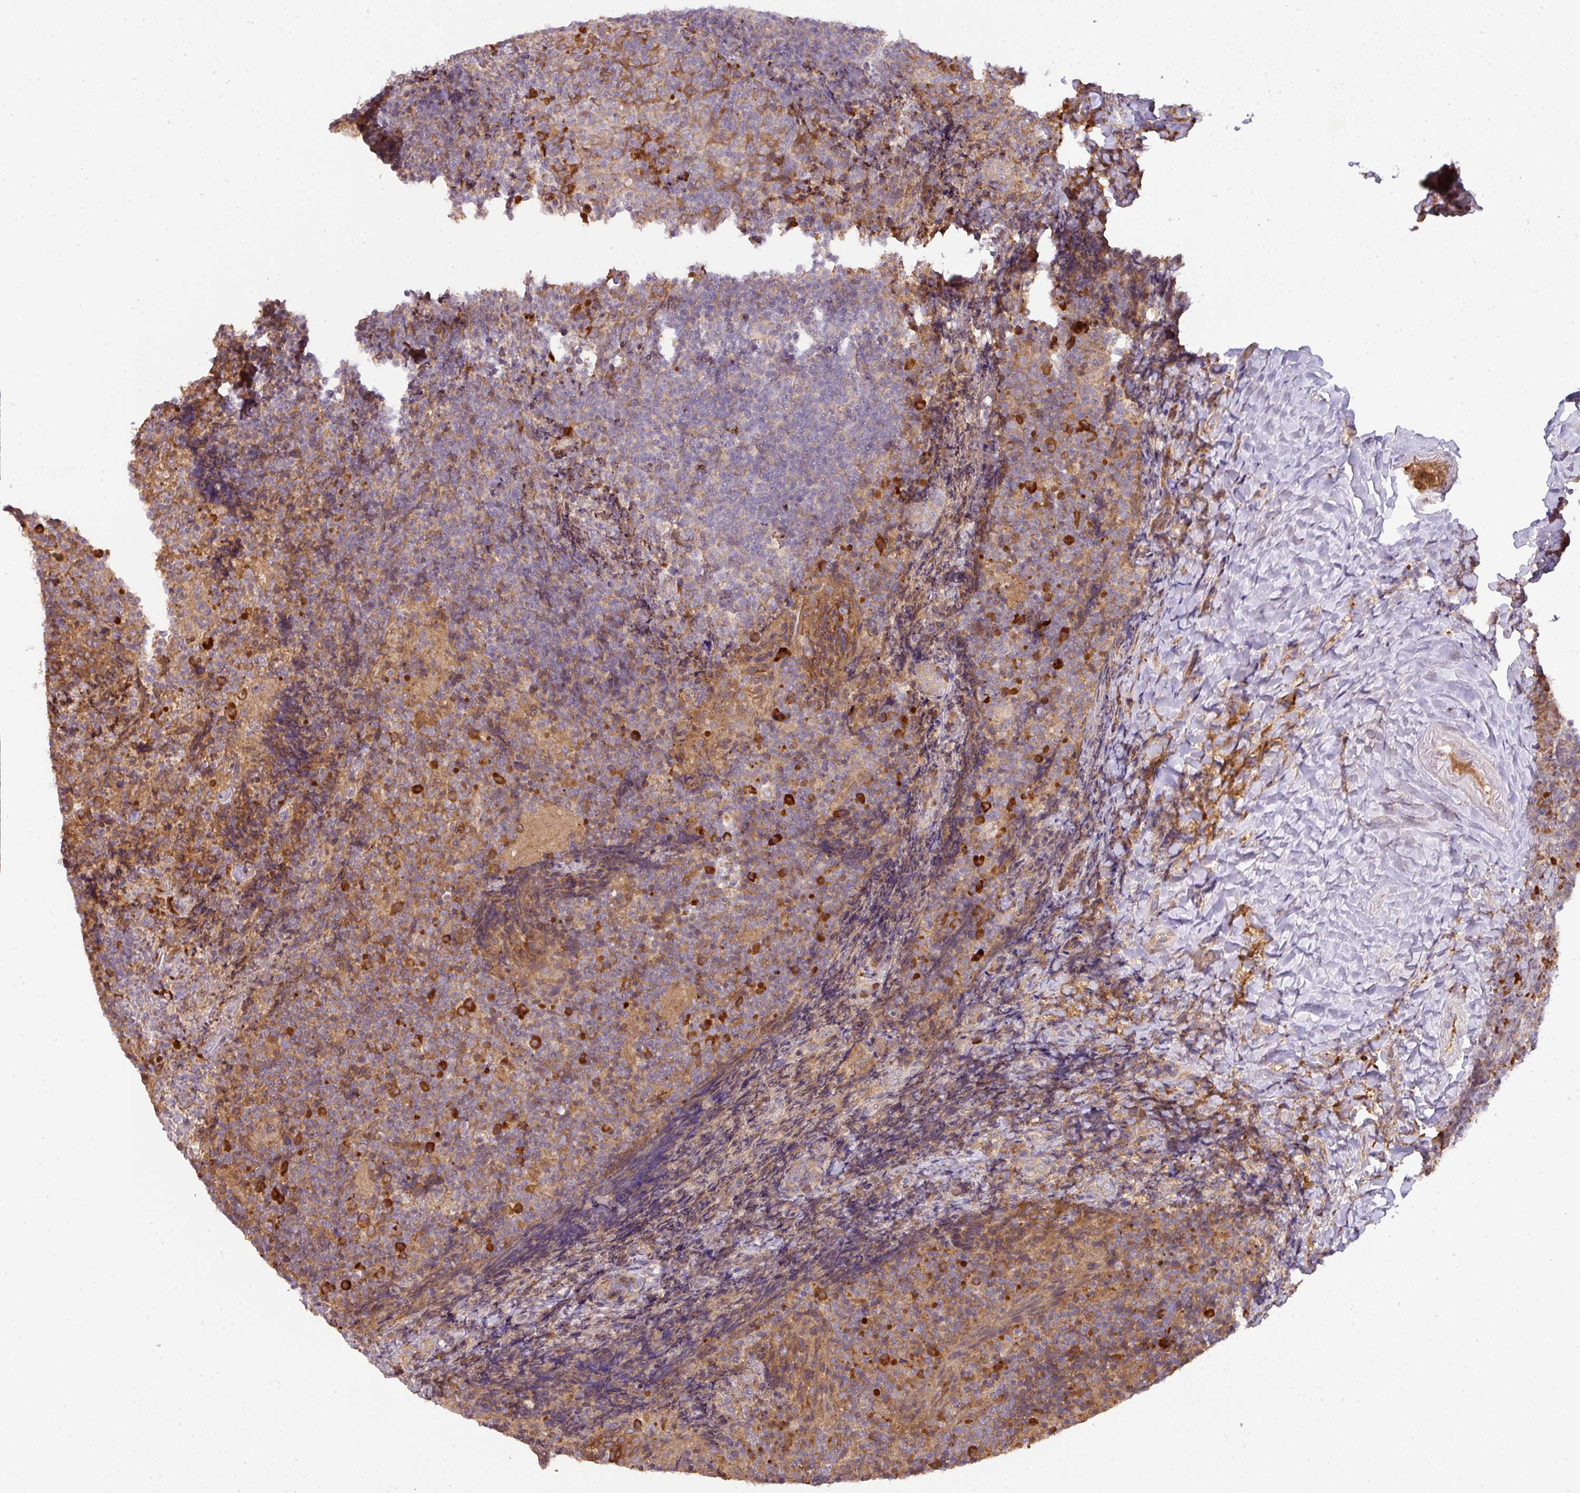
{"staining": {"intensity": "strong", "quantity": "25%-75%", "location": "cytoplasmic/membranous"}, "tissue": "tonsil", "cell_type": "Germinal center cells", "image_type": "normal", "snomed": [{"axis": "morphology", "description": "Normal tissue, NOS"}, {"axis": "topography", "description": "Tonsil"}], "caption": "IHC image of normal tonsil: human tonsil stained using immunohistochemistry demonstrates high levels of strong protein expression localized specifically in the cytoplasmic/membranous of germinal center cells, appearing as a cytoplasmic/membranous brown color.", "gene": "GALP", "patient": {"sex": "female", "age": 10}}